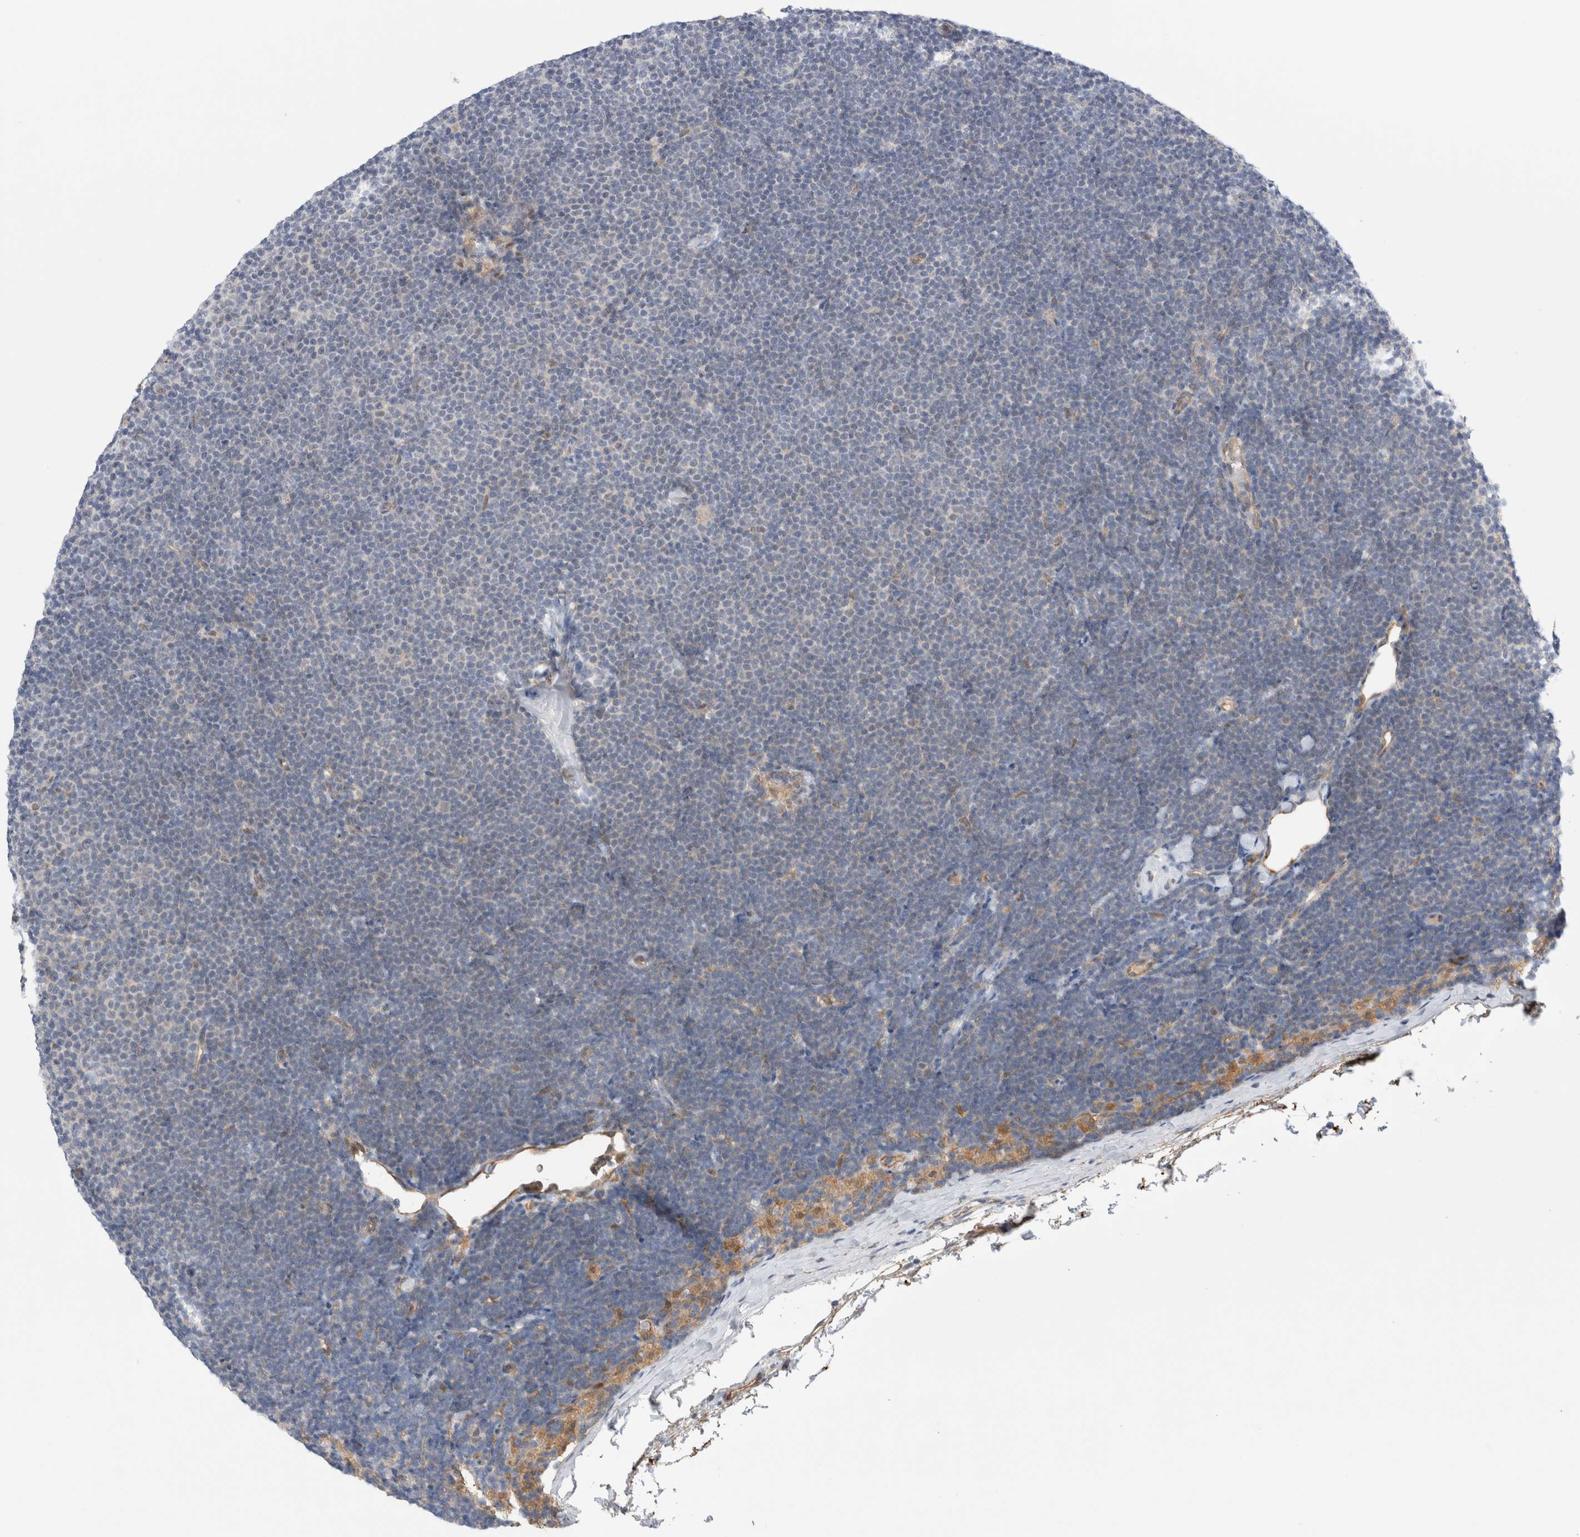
{"staining": {"intensity": "negative", "quantity": "none", "location": "none"}, "tissue": "lymphoma", "cell_type": "Tumor cells", "image_type": "cancer", "snomed": [{"axis": "morphology", "description": "Malignant lymphoma, non-Hodgkin's type, Low grade"}, {"axis": "topography", "description": "Lymph node"}], "caption": "Human low-grade malignant lymphoma, non-Hodgkin's type stained for a protein using immunohistochemistry (IHC) reveals no positivity in tumor cells.", "gene": "TAFA5", "patient": {"sex": "female", "age": 53}}